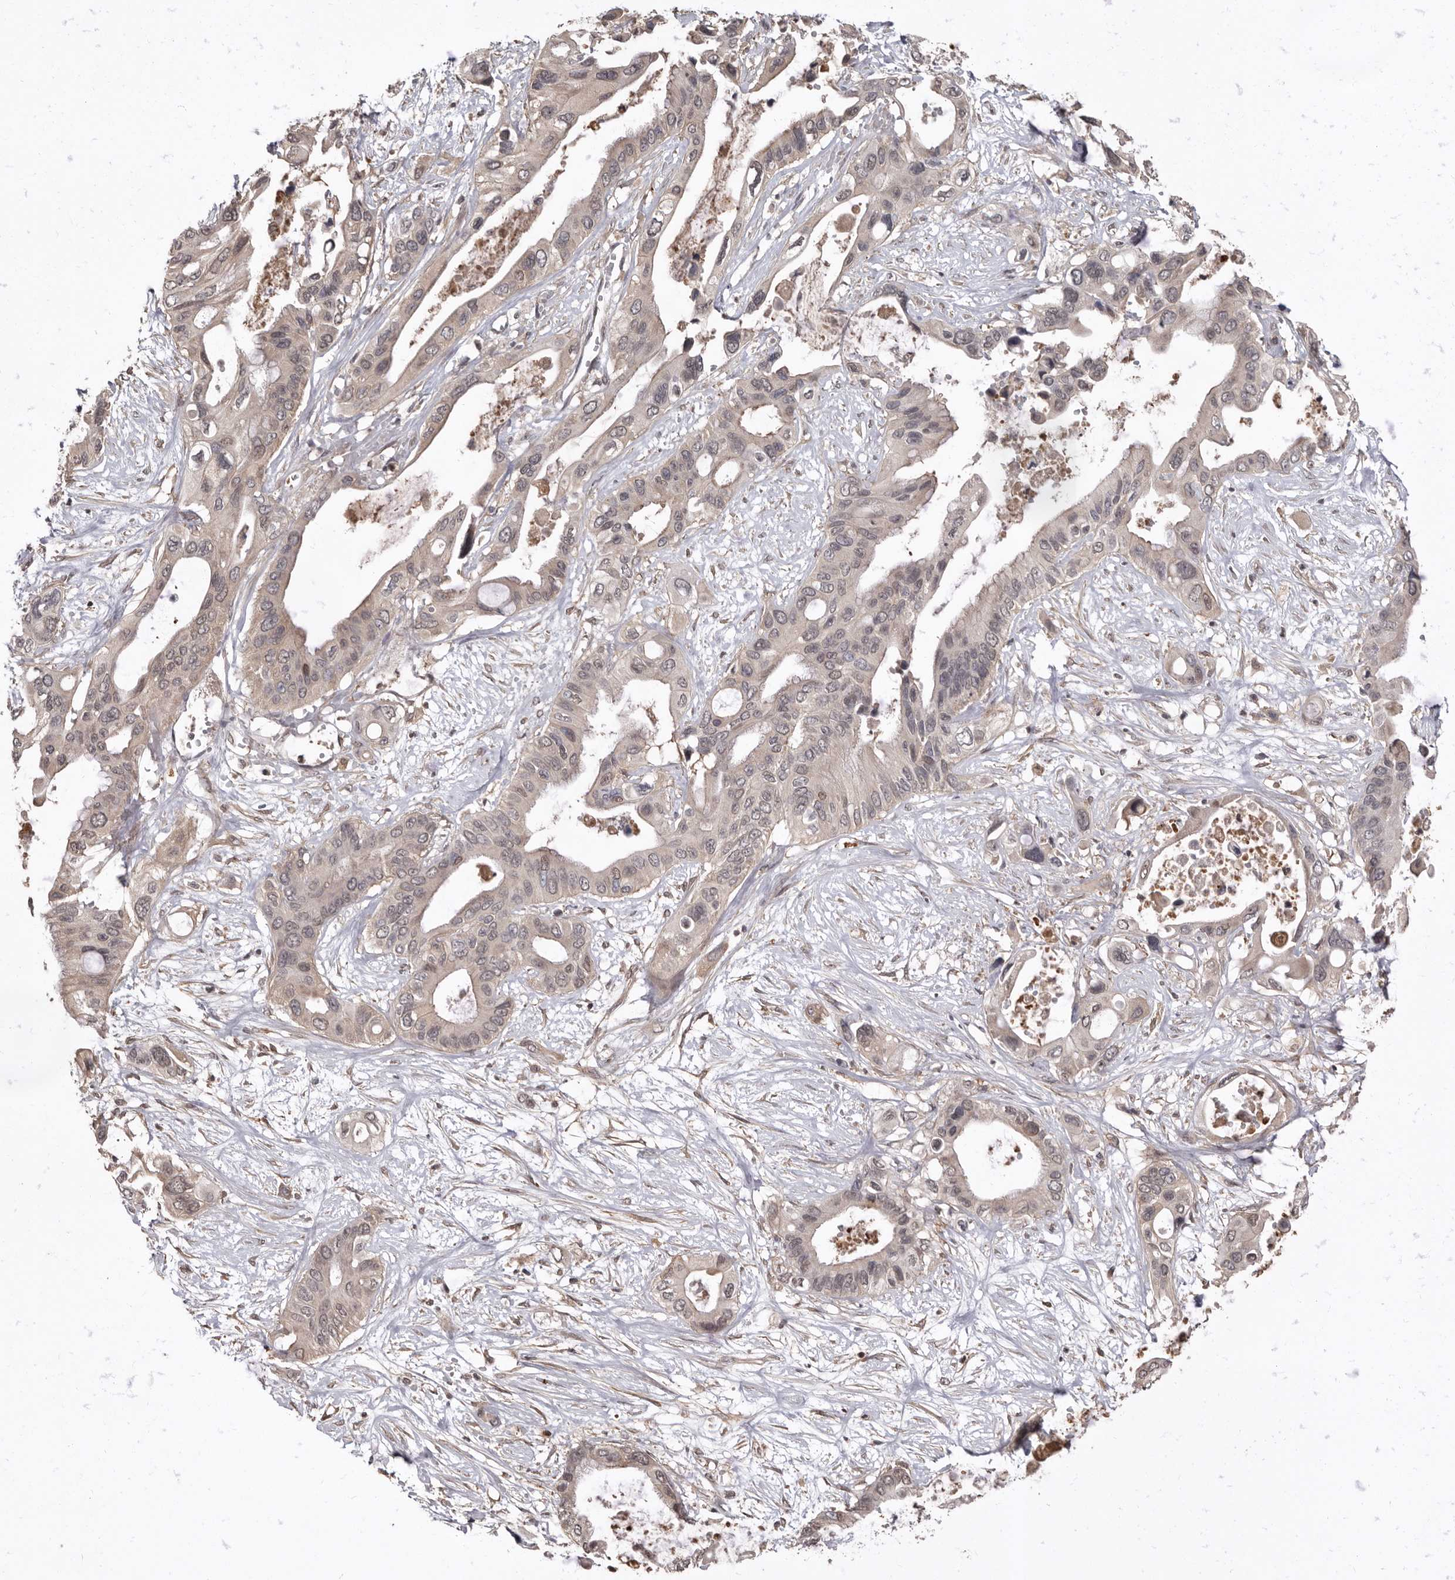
{"staining": {"intensity": "negative", "quantity": "none", "location": "none"}, "tissue": "pancreatic cancer", "cell_type": "Tumor cells", "image_type": "cancer", "snomed": [{"axis": "morphology", "description": "Adenocarcinoma, NOS"}, {"axis": "topography", "description": "Pancreas"}], "caption": "DAB (3,3'-diaminobenzidine) immunohistochemical staining of adenocarcinoma (pancreatic) shows no significant expression in tumor cells.", "gene": "LRGUK", "patient": {"sex": "male", "age": 66}}